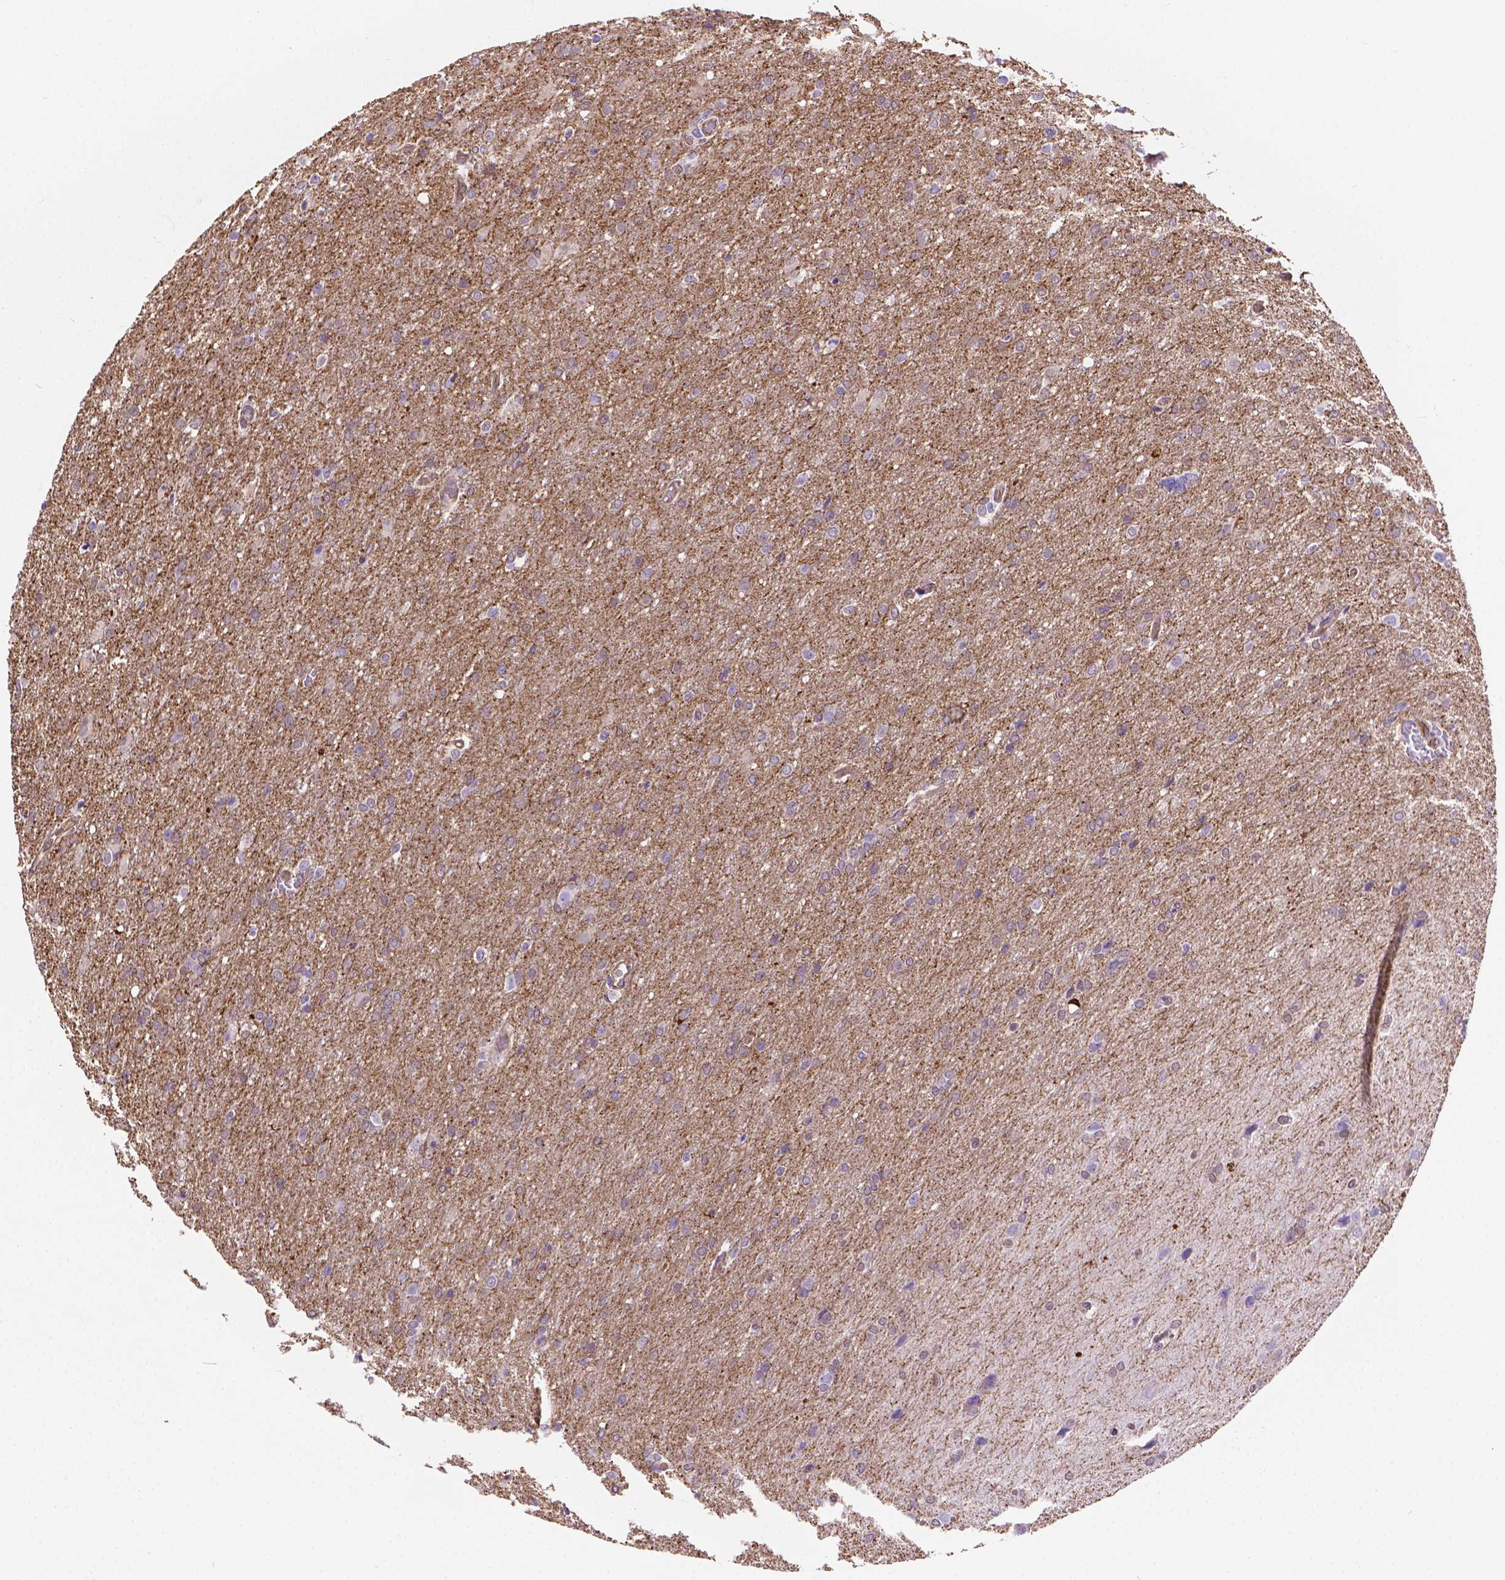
{"staining": {"intensity": "negative", "quantity": "none", "location": "none"}, "tissue": "glioma", "cell_type": "Tumor cells", "image_type": "cancer", "snomed": [{"axis": "morphology", "description": "Glioma, malignant, High grade"}, {"axis": "topography", "description": "Brain"}], "caption": "Immunohistochemistry (IHC) image of neoplastic tissue: human glioma stained with DAB (3,3'-diaminobenzidine) displays no significant protein positivity in tumor cells.", "gene": "CLIC4", "patient": {"sex": "male", "age": 68}}